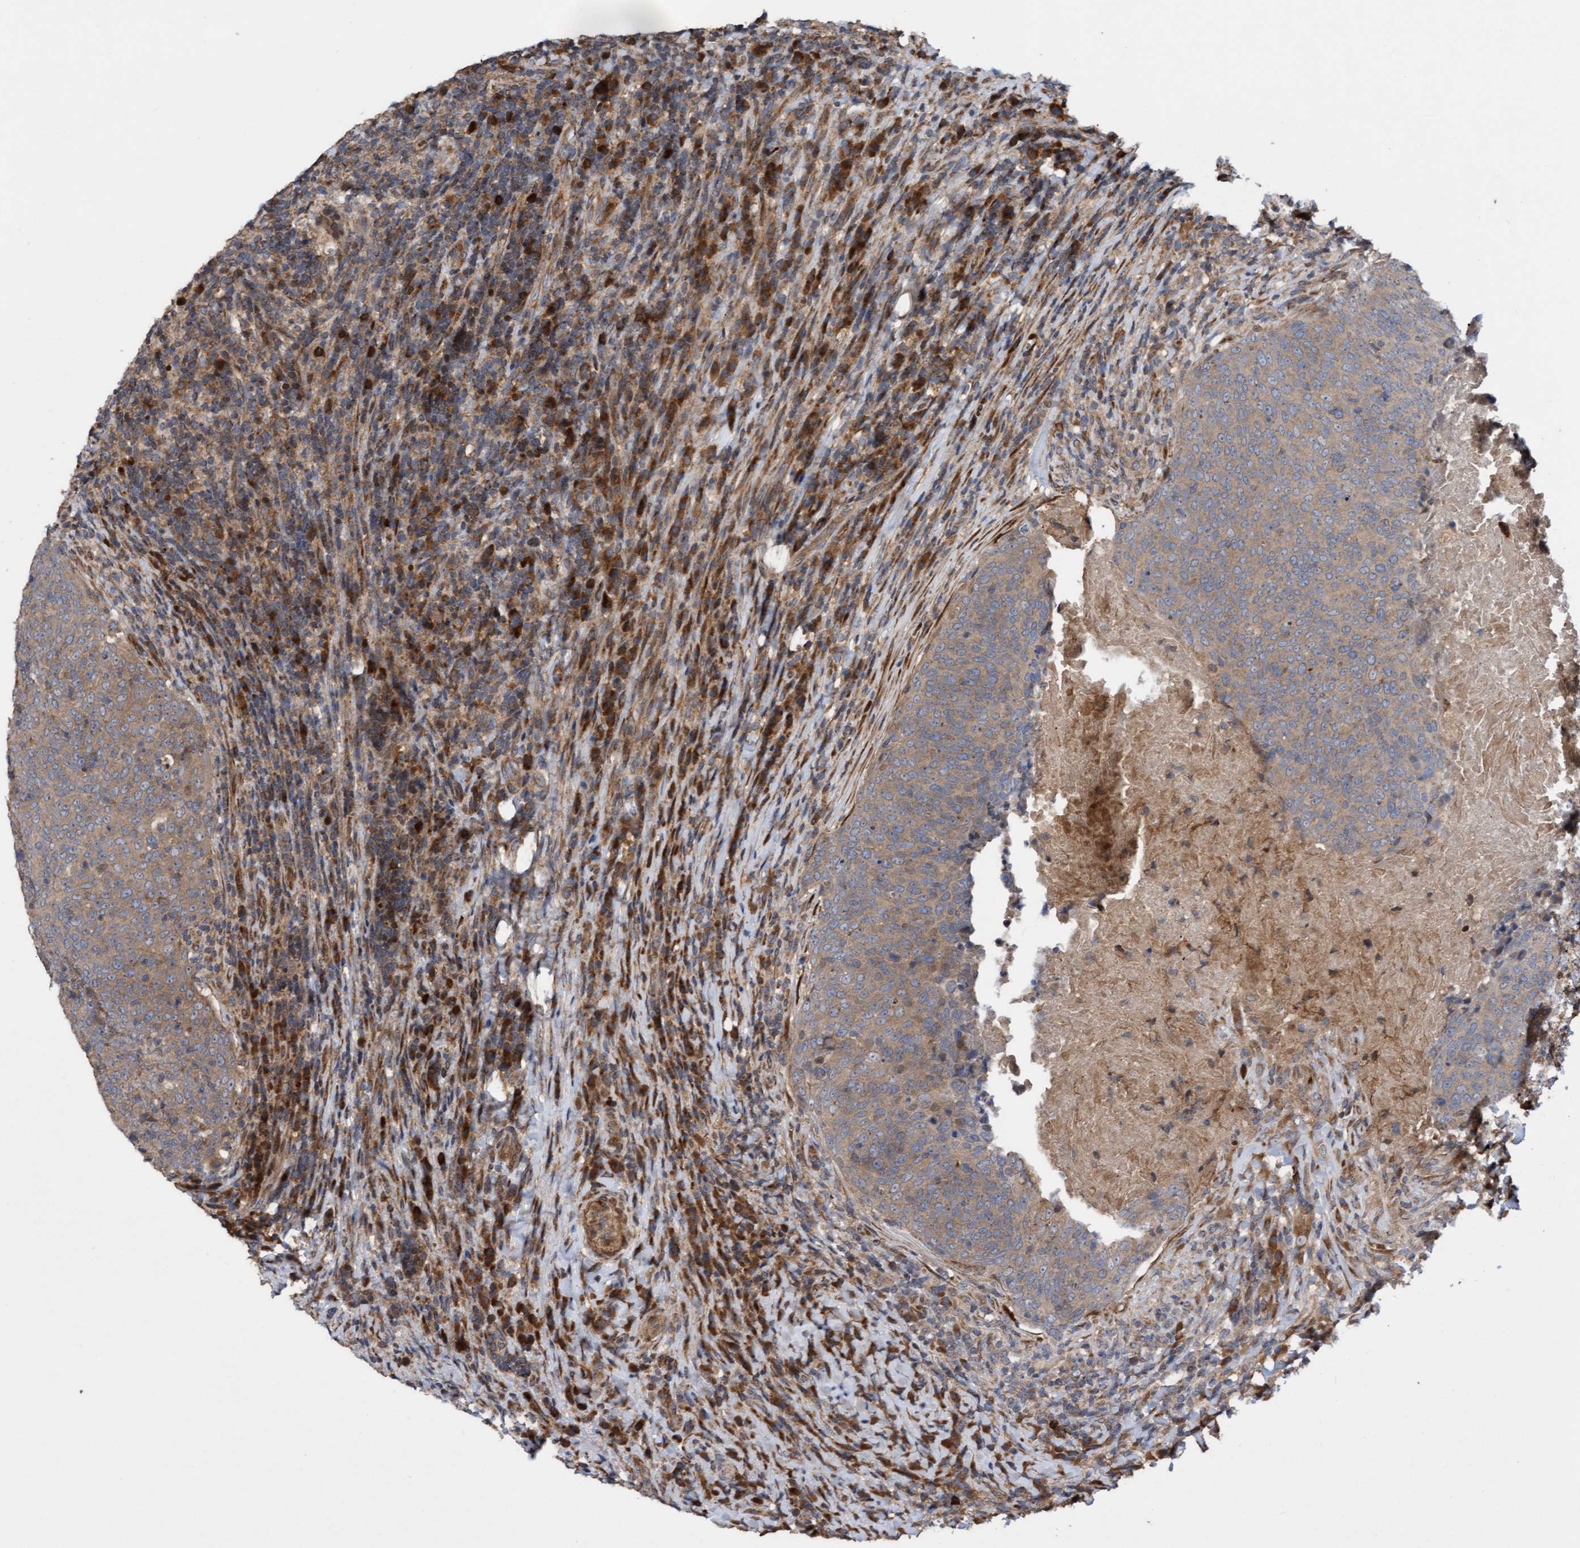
{"staining": {"intensity": "moderate", "quantity": ">75%", "location": "cytoplasmic/membranous,nuclear"}, "tissue": "head and neck cancer", "cell_type": "Tumor cells", "image_type": "cancer", "snomed": [{"axis": "morphology", "description": "Squamous cell carcinoma, NOS"}, {"axis": "morphology", "description": "Squamous cell carcinoma, metastatic, NOS"}, {"axis": "topography", "description": "Lymph node"}, {"axis": "topography", "description": "Head-Neck"}], "caption": "Squamous cell carcinoma (head and neck) stained for a protein displays moderate cytoplasmic/membranous and nuclear positivity in tumor cells.", "gene": "ELP5", "patient": {"sex": "male", "age": 62}}